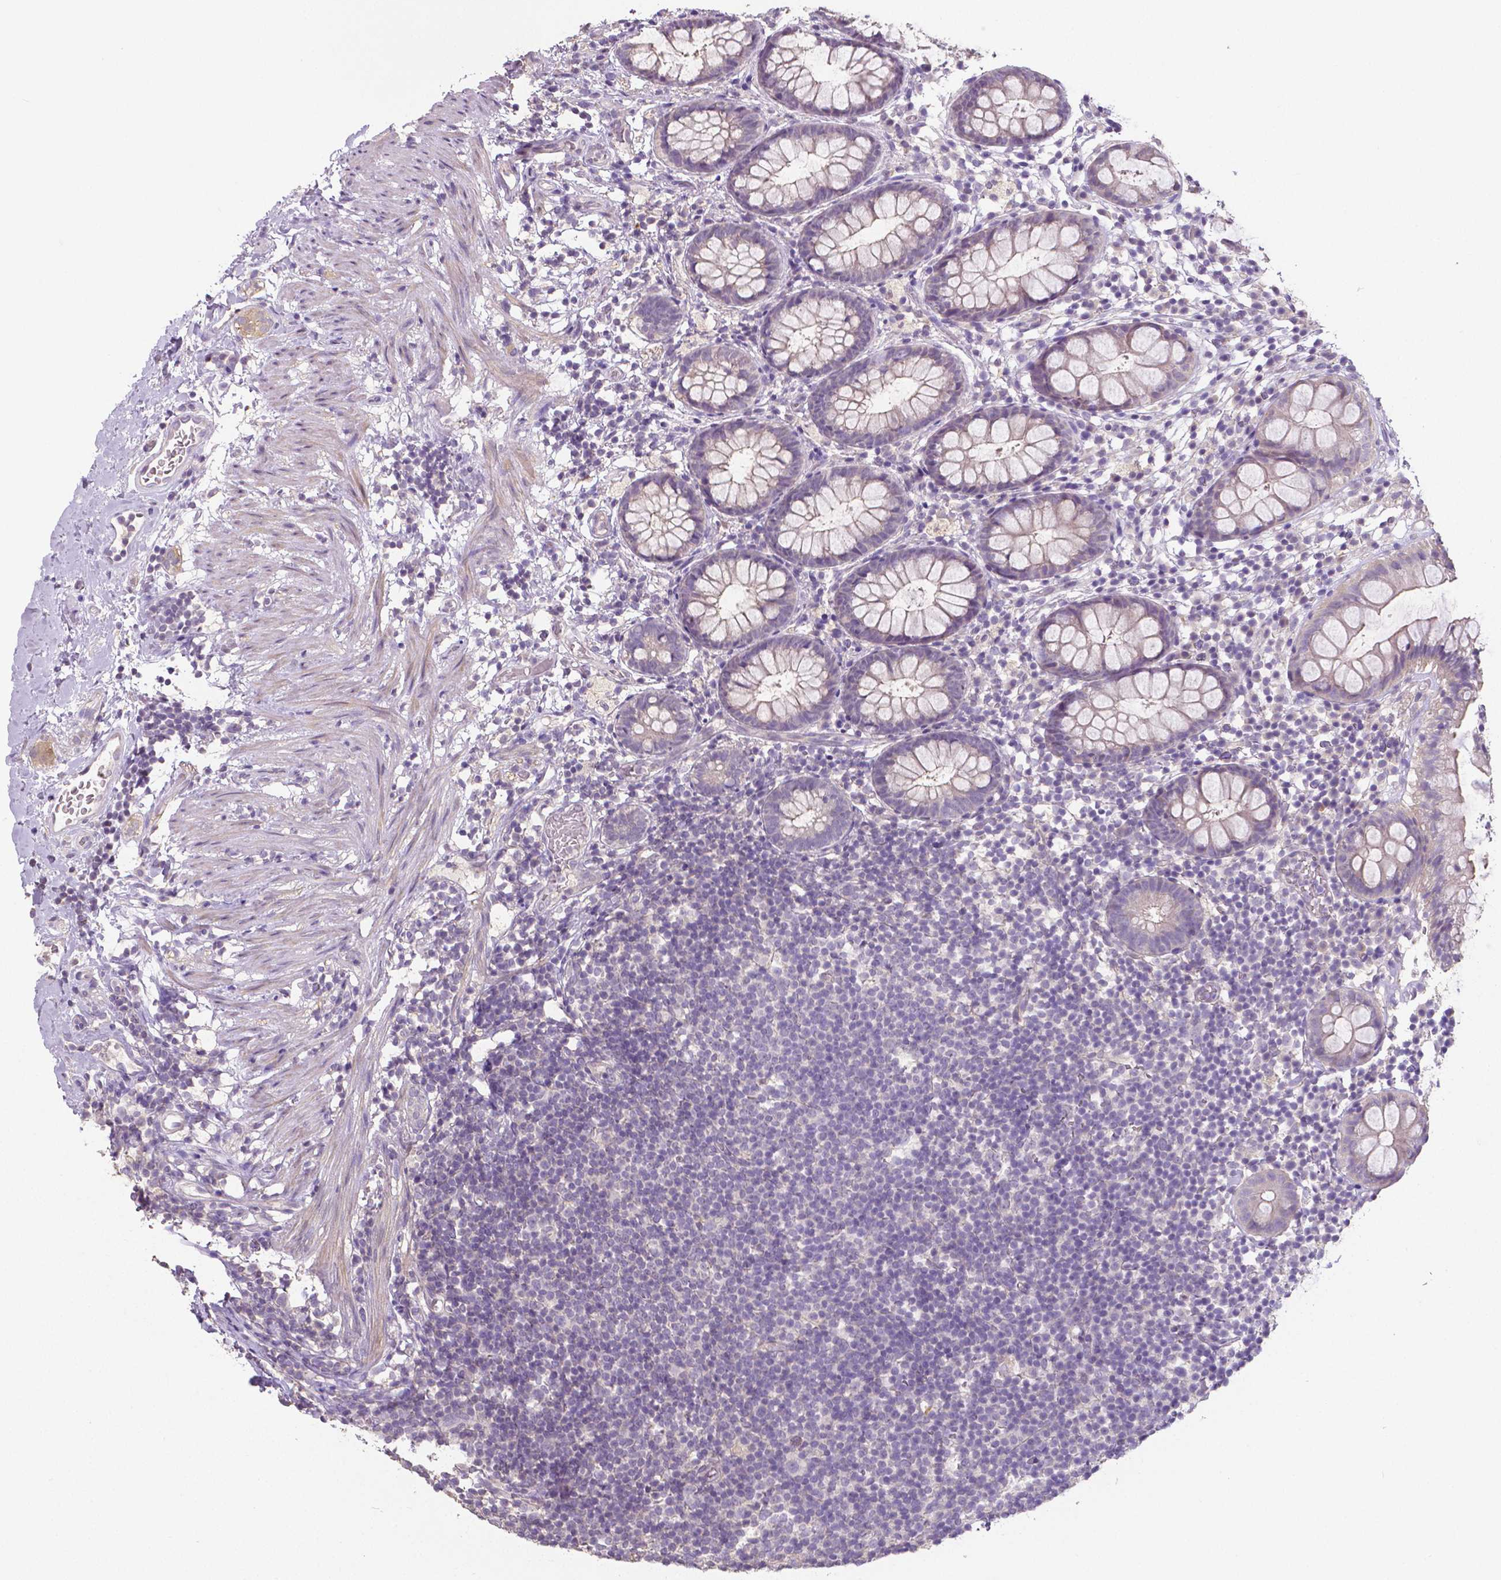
{"staining": {"intensity": "negative", "quantity": "none", "location": "none"}, "tissue": "rectum", "cell_type": "Glandular cells", "image_type": "normal", "snomed": [{"axis": "morphology", "description": "Normal tissue, NOS"}, {"axis": "topography", "description": "Rectum"}], "caption": "This is a histopathology image of immunohistochemistry staining of normal rectum, which shows no positivity in glandular cells. (Stains: DAB (3,3'-diaminobenzidine) immunohistochemistry with hematoxylin counter stain, Microscopy: brightfield microscopy at high magnification).", "gene": "CRMP1", "patient": {"sex": "female", "age": 62}}